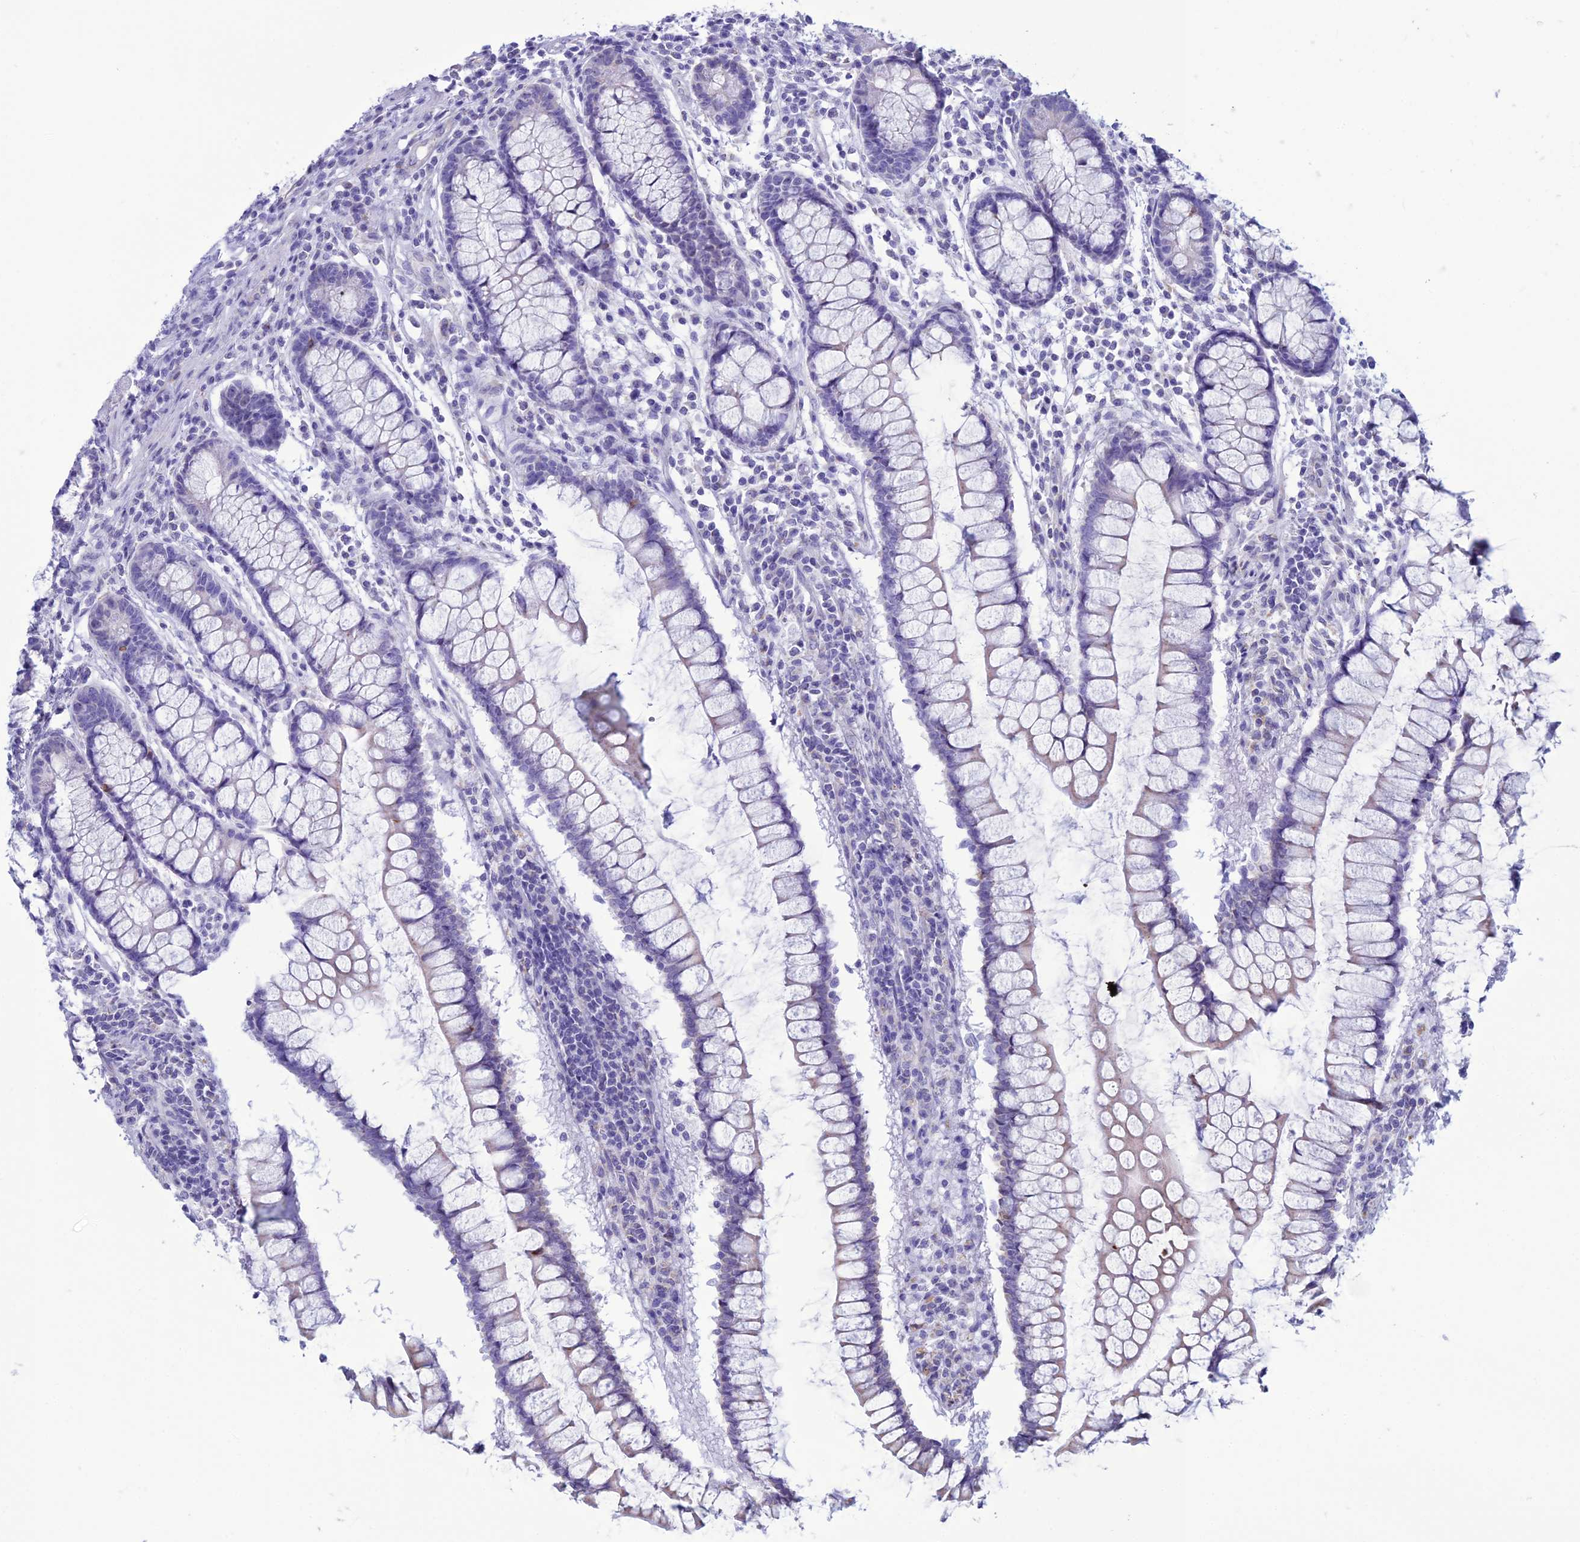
{"staining": {"intensity": "negative", "quantity": "none", "location": "none"}, "tissue": "colon", "cell_type": "Endothelial cells", "image_type": "normal", "snomed": [{"axis": "morphology", "description": "Normal tissue, NOS"}, {"axis": "morphology", "description": "Adenocarcinoma, NOS"}, {"axis": "topography", "description": "Colon"}], "caption": "This photomicrograph is of benign colon stained with immunohistochemistry (IHC) to label a protein in brown with the nuclei are counter-stained blue. There is no staining in endothelial cells.", "gene": "CFAP210", "patient": {"sex": "female", "age": 55}}